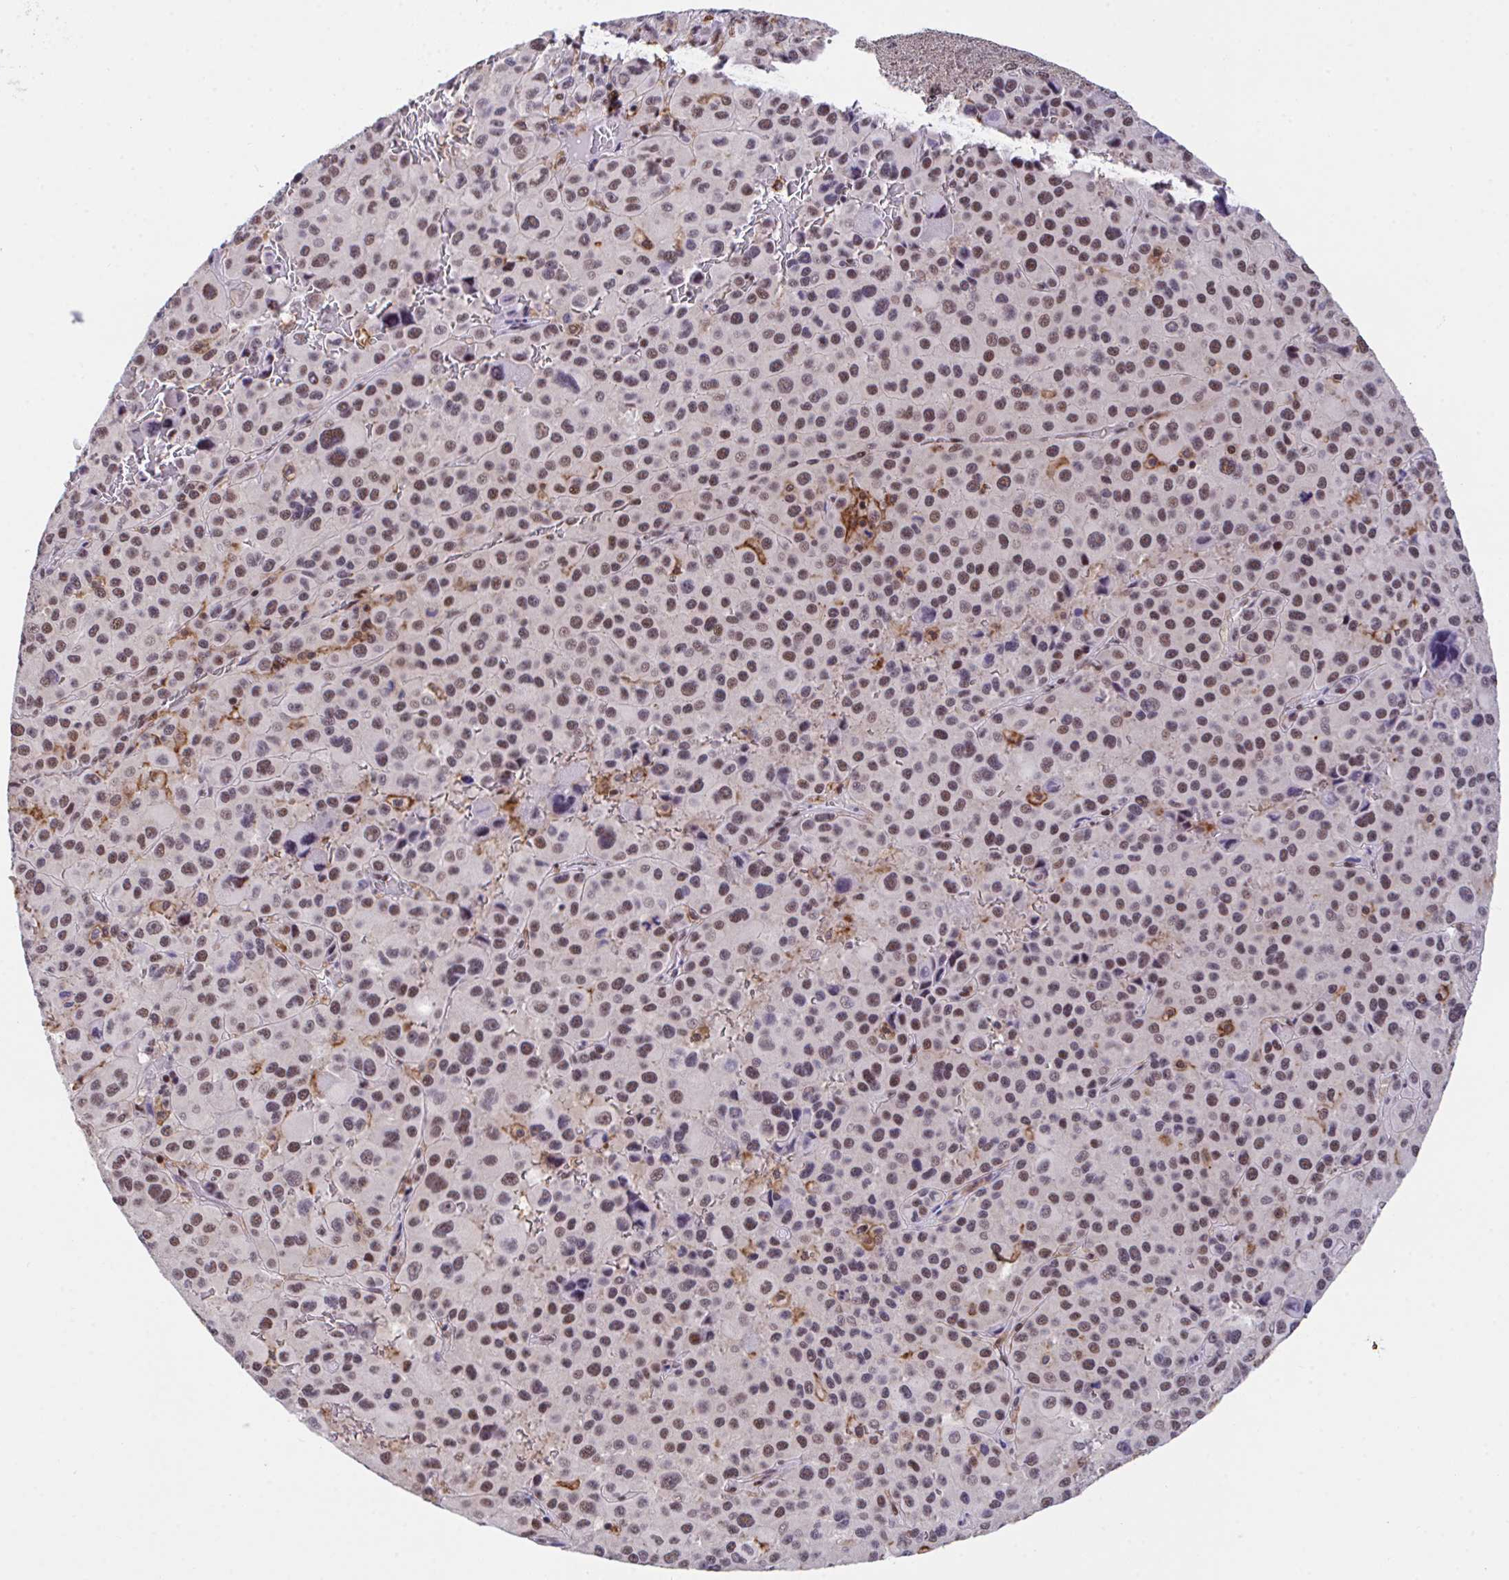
{"staining": {"intensity": "moderate", "quantity": ">75%", "location": "nuclear"}, "tissue": "melanoma", "cell_type": "Tumor cells", "image_type": "cancer", "snomed": [{"axis": "morphology", "description": "Malignant melanoma, Metastatic site"}, {"axis": "topography", "description": "Lymph node"}], "caption": "Tumor cells reveal medium levels of moderate nuclear expression in about >75% of cells in malignant melanoma (metastatic site).", "gene": "OR6K3", "patient": {"sex": "female", "age": 65}}